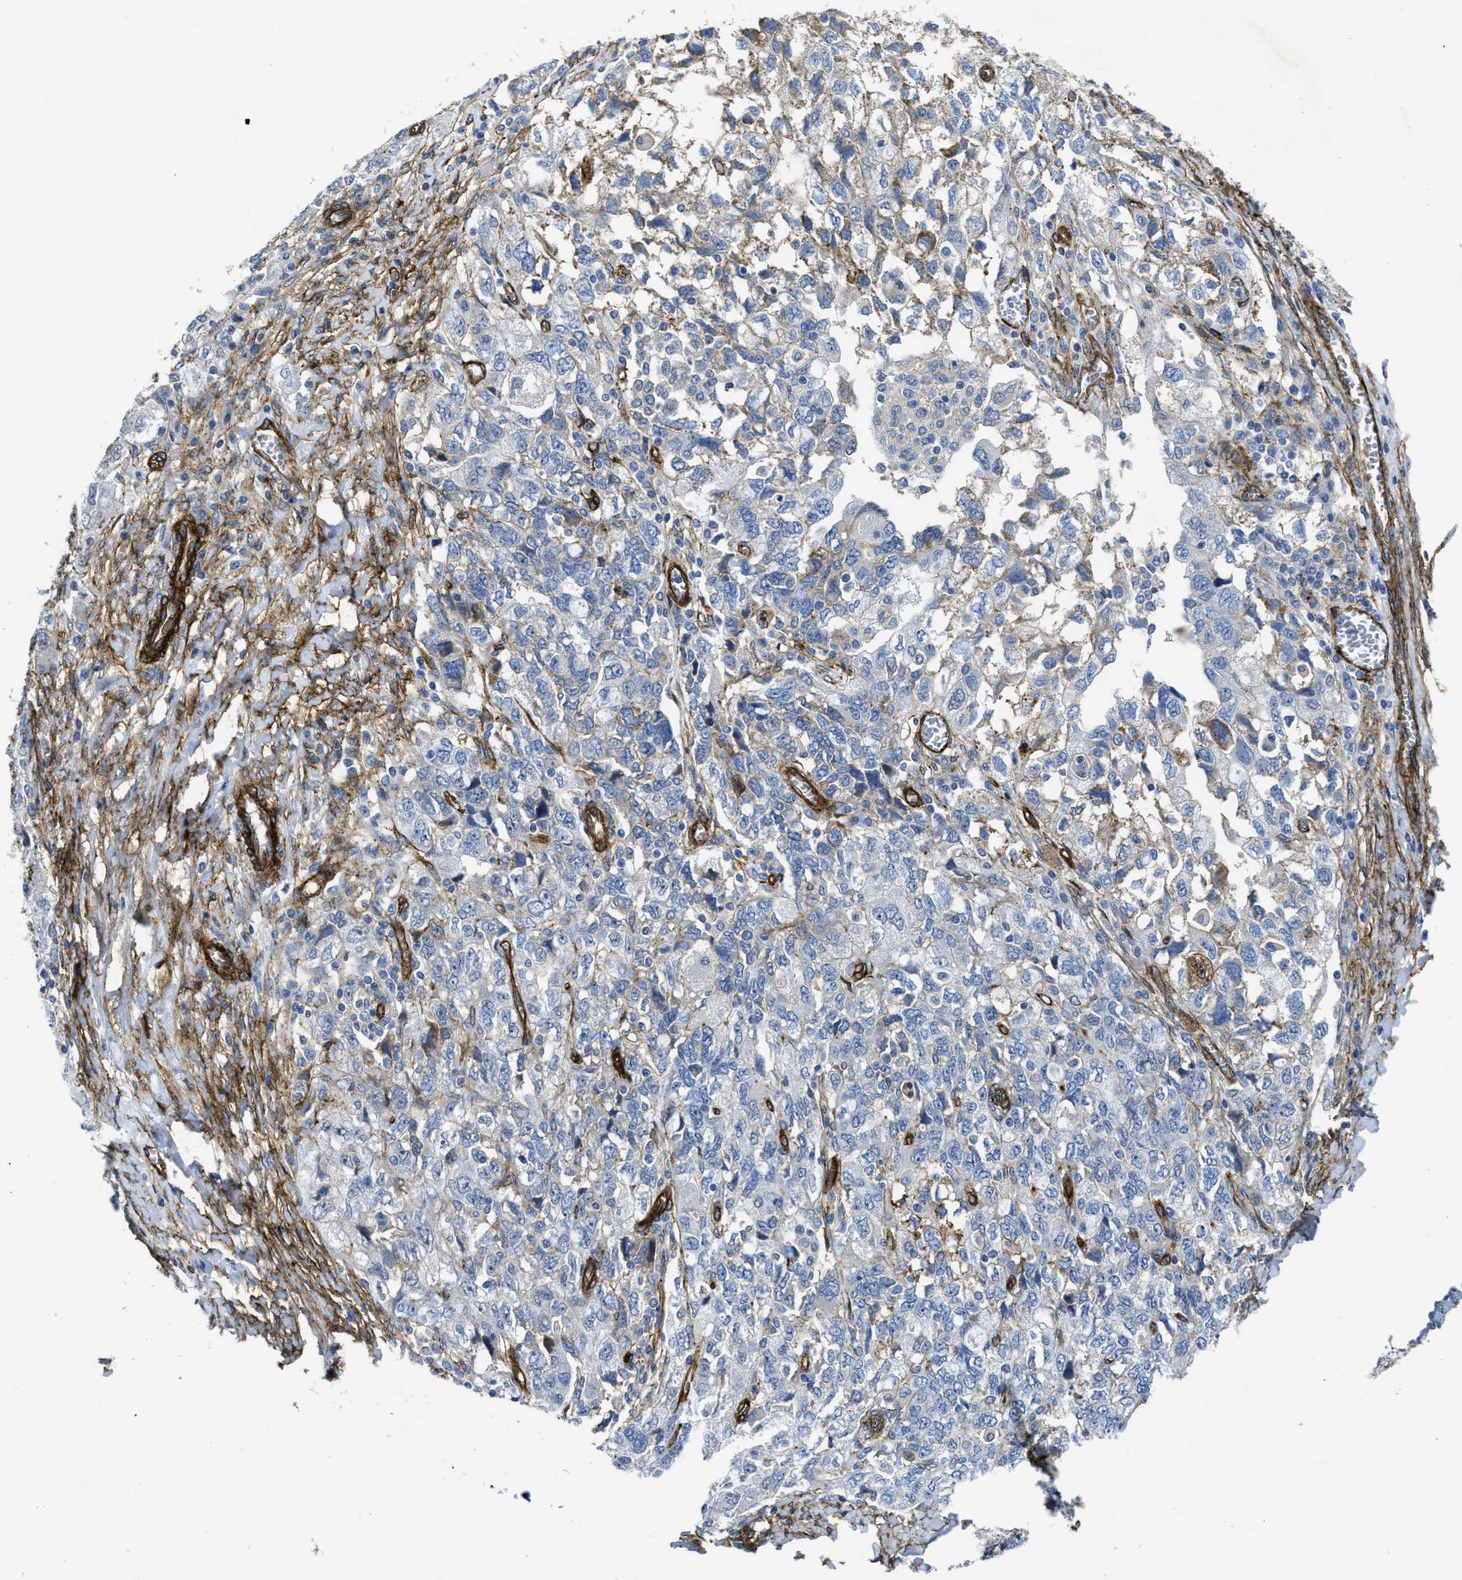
{"staining": {"intensity": "negative", "quantity": "none", "location": "none"}, "tissue": "ovarian cancer", "cell_type": "Tumor cells", "image_type": "cancer", "snomed": [{"axis": "morphology", "description": "Carcinoma, NOS"}, {"axis": "morphology", "description": "Cystadenocarcinoma, serous, NOS"}, {"axis": "topography", "description": "Ovary"}], "caption": "This is an immunohistochemistry (IHC) image of ovarian serous cystadenocarcinoma. There is no expression in tumor cells.", "gene": "NAB1", "patient": {"sex": "female", "age": 69}}